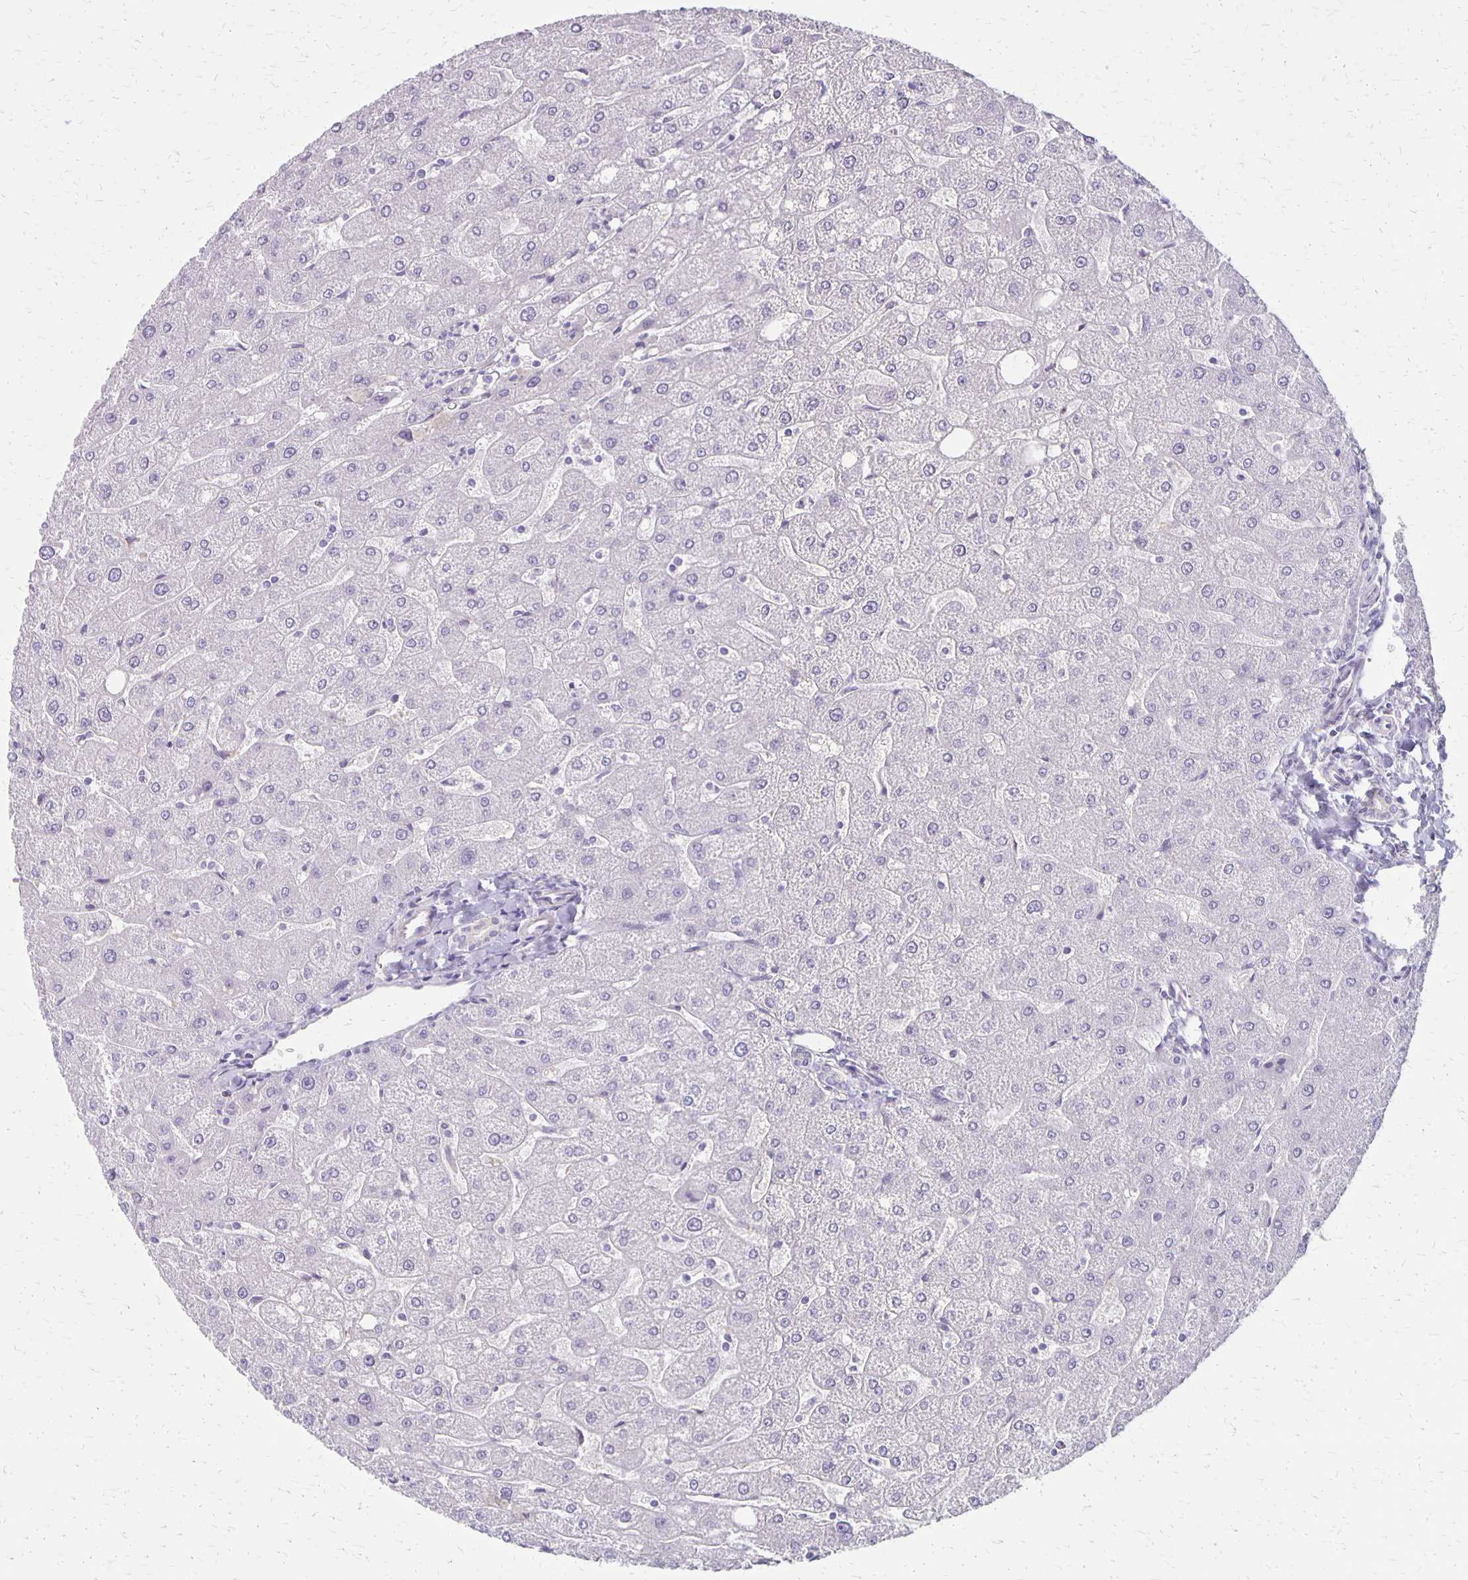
{"staining": {"intensity": "negative", "quantity": "none", "location": "none"}, "tissue": "liver", "cell_type": "Cholangiocytes", "image_type": "normal", "snomed": [{"axis": "morphology", "description": "Normal tissue, NOS"}, {"axis": "topography", "description": "Liver"}], "caption": "IHC of benign human liver displays no staining in cholangiocytes.", "gene": "HOMER1", "patient": {"sex": "male", "age": 67}}